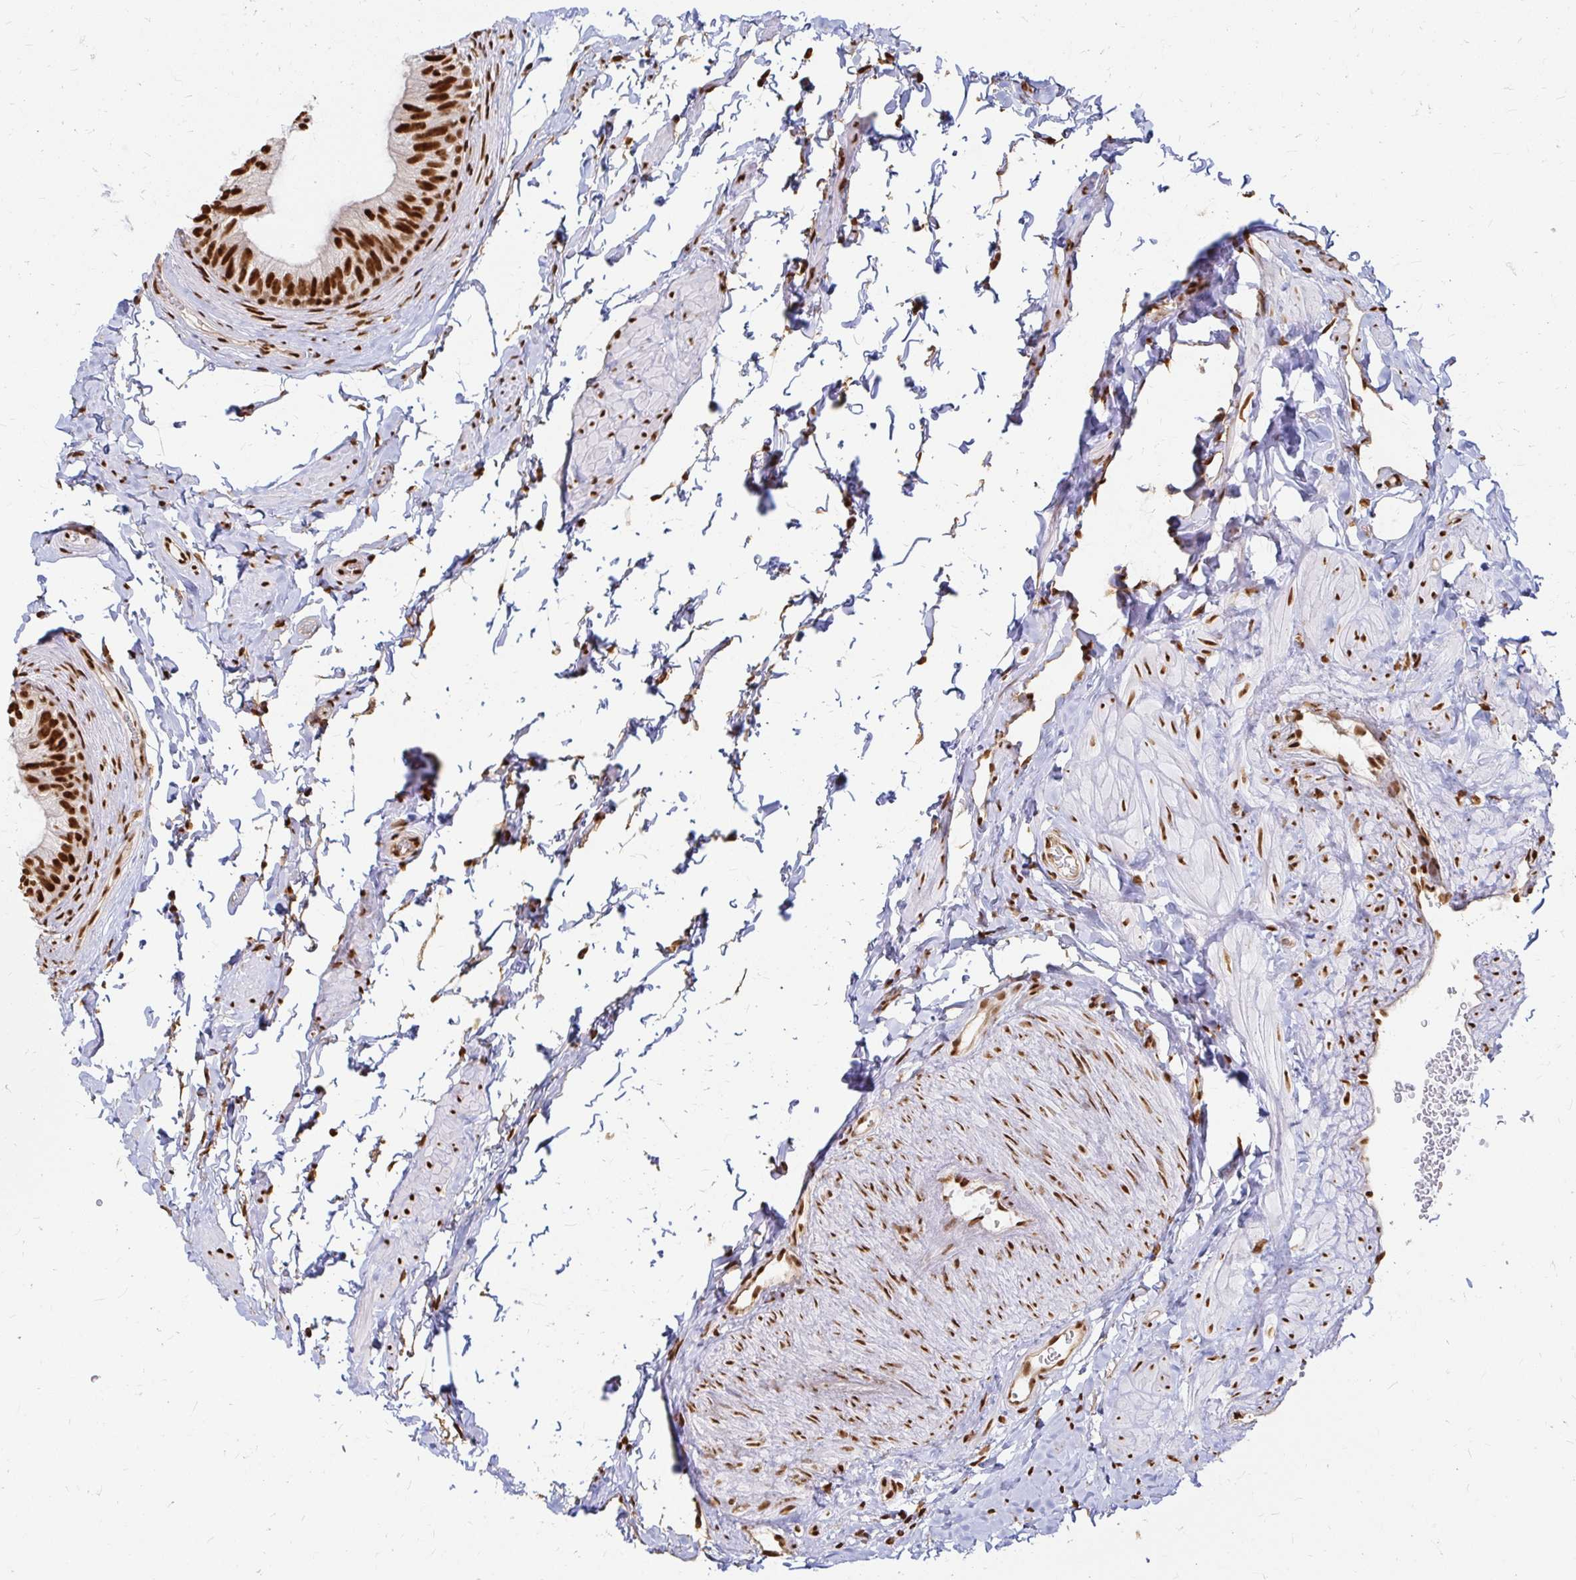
{"staining": {"intensity": "strong", "quantity": ">75%", "location": "nuclear"}, "tissue": "epididymis", "cell_type": "Glandular cells", "image_type": "normal", "snomed": [{"axis": "morphology", "description": "Normal tissue, NOS"}, {"axis": "topography", "description": "Epididymis, spermatic cord, NOS"}, {"axis": "topography", "description": "Epididymis"}, {"axis": "topography", "description": "Peripheral nerve tissue"}], "caption": "Immunohistochemical staining of benign human epididymis demonstrates strong nuclear protein positivity in about >75% of glandular cells. The staining was performed using DAB to visualize the protein expression in brown, while the nuclei were stained in blue with hematoxylin (Magnification: 20x).", "gene": "HNRNPU", "patient": {"sex": "male", "age": 29}}